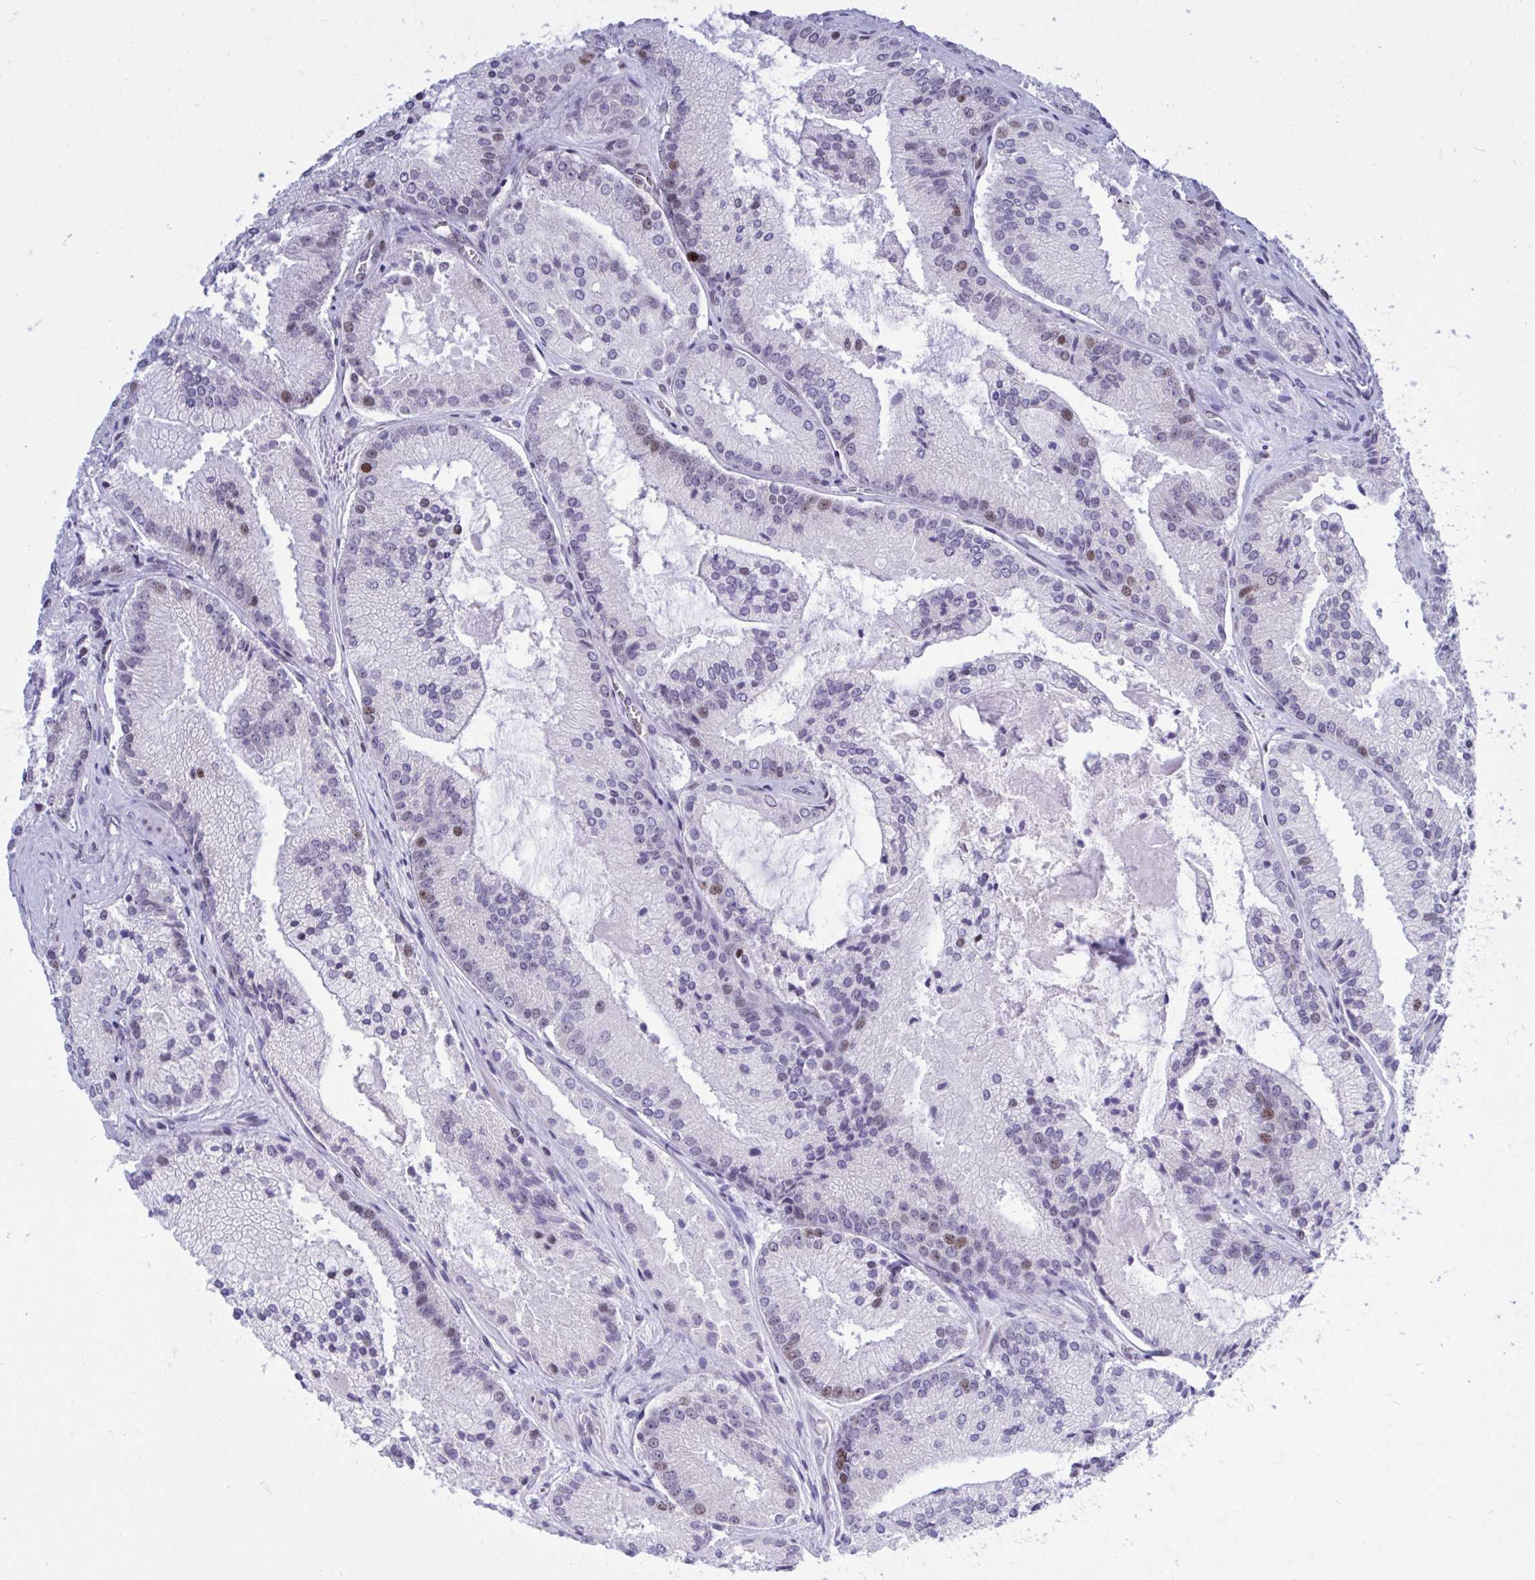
{"staining": {"intensity": "moderate", "quantity": "<25%", "location": "nuclear"}, "tissue": "prostate cancer", "cell_type": "Tumor cells", "image_type": "cancer", "snomed": [{"axis": "morphology", "description": "Adenocarcinoma, High grade"}, {"axis": "topography", "description": "Prostate"}], "caption": "Immunohistochemistry (IHC) photomicrograph of human prostate cancer (adenocarcinoma (high-grade)) stained for a protein (brown), which displays low levels of moderate nuclear staining in approximately <25% of tumor cells.", "gene": "C1QL2", "patient": {"sex": "male", "age": 73}}